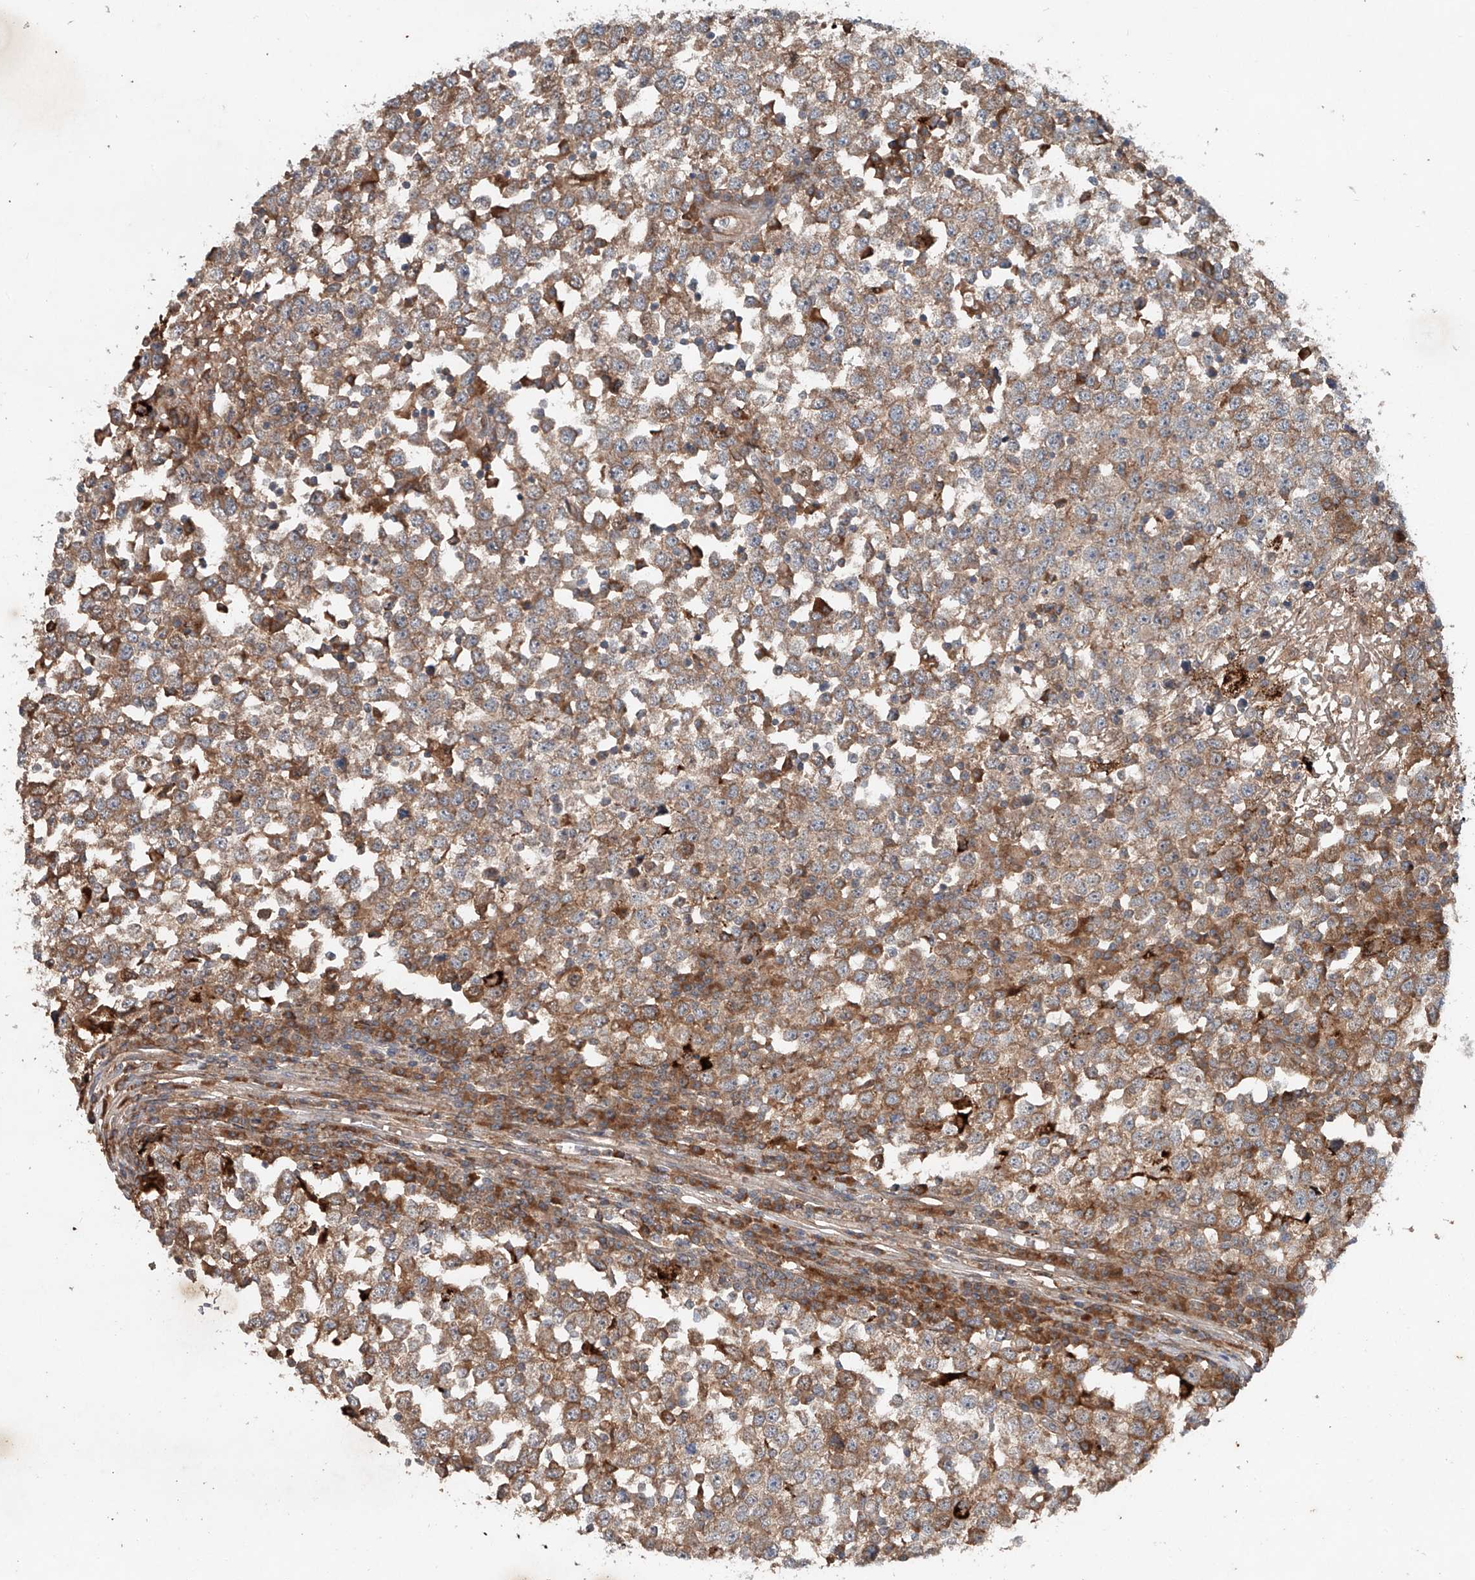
{"staining": {"intensity": "moderate", "quantity": ">75%", "location": "cytoplasmic/membranous"}, "tissue": "testis cancer", "cell_type": "Tumor cells", "image_type": "cancer", "snomed": [{"axis": "morphology", "description": "Seminoma, NOS"}, {"axis": "topography", "description": "Testis"}], "caption": "Protein analysis of seminoma (testis) tissue shows moderate cytoplasmic/membranous expression in approximately >75% of tumor cells.", "gene": "IER5", "patient": {"sex": "male", "age": 65}}